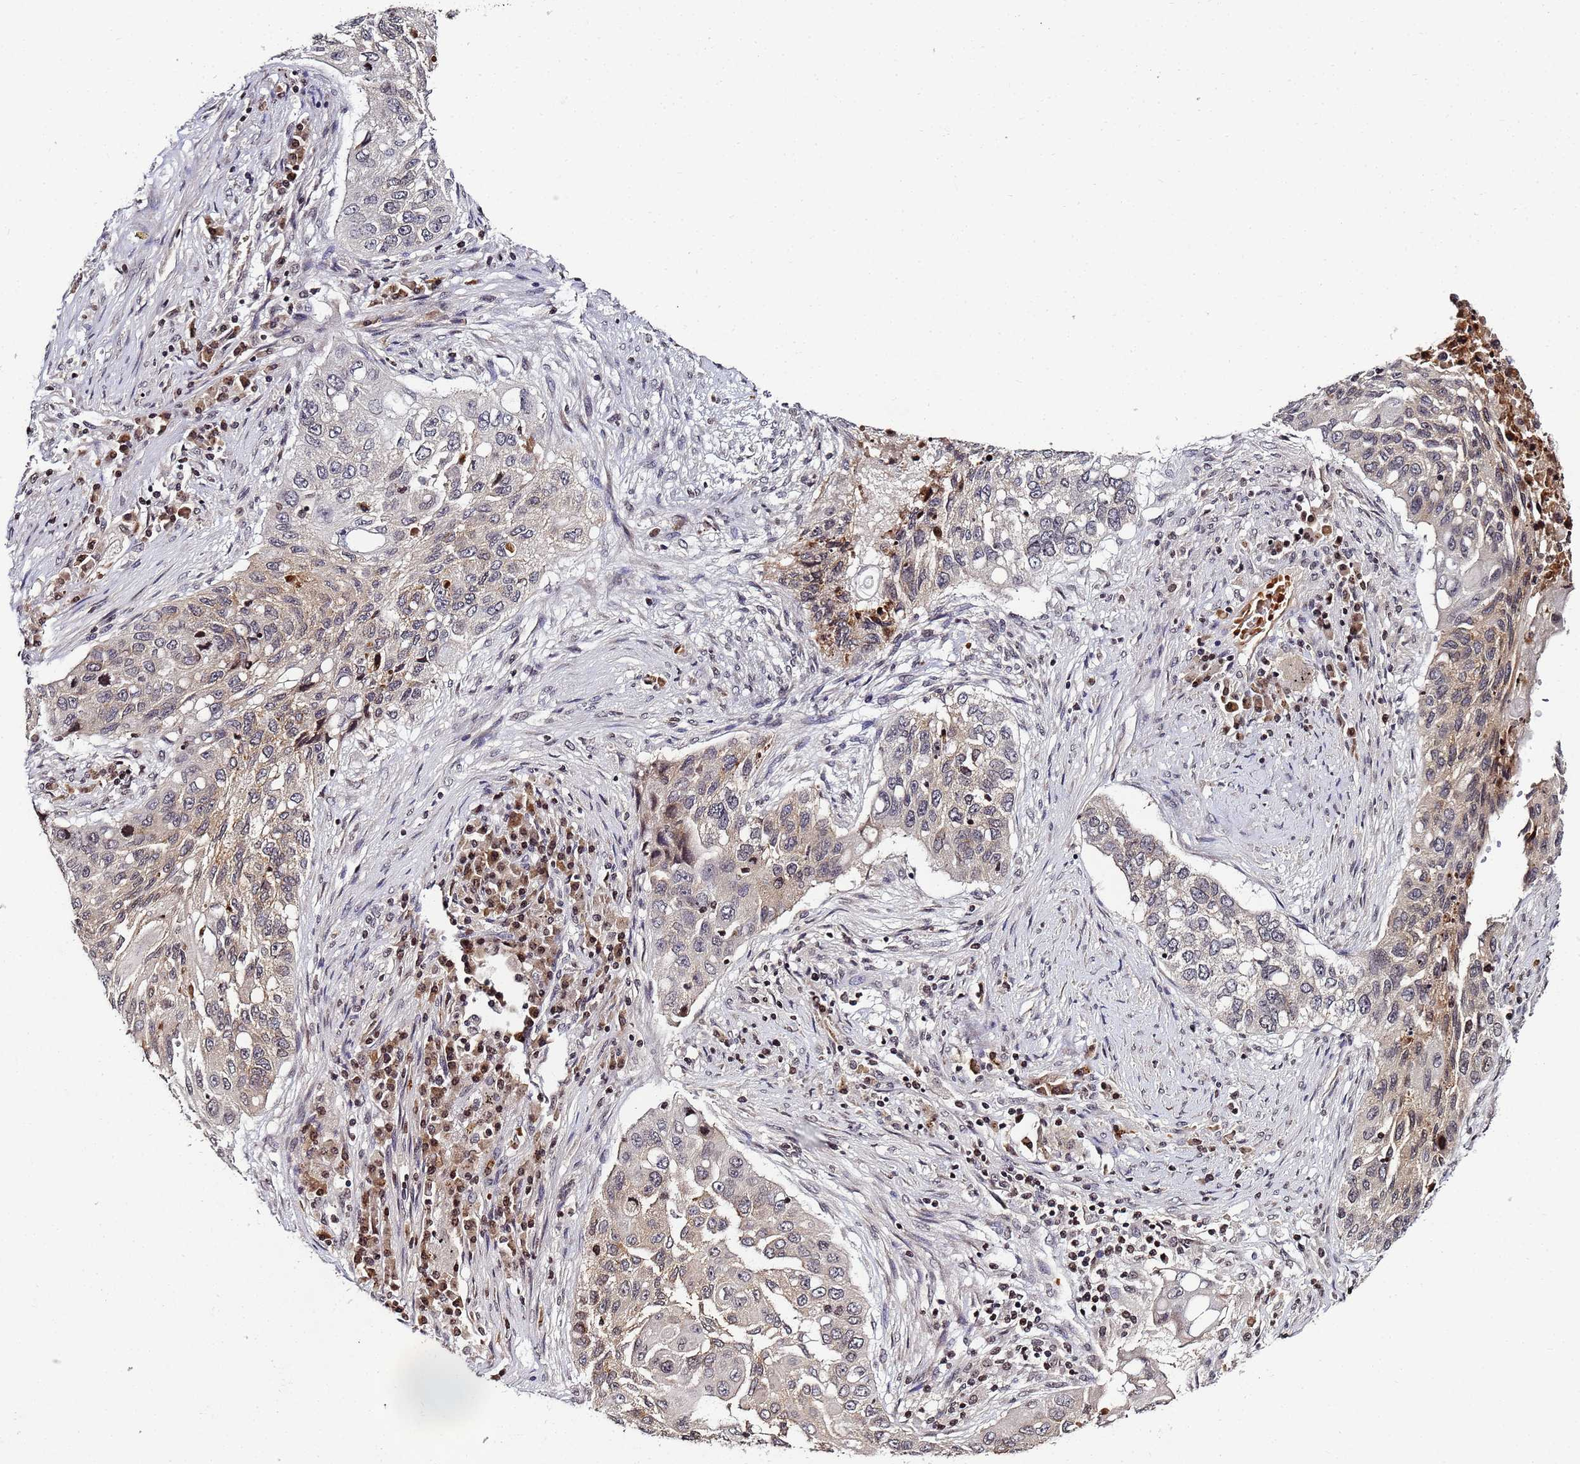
{"staining": {"intensity": "weak", "quantity": "25%-75%", "location": "cytoplasmic/membranous"}, "tissue": "lung cancer", "cell_type": "Tumor cells", "image_type": "cancer", "snomed": [{"axis": "morphology", "description": "Squamous cell carcinoma, NOS"}, {"axis": "topography", "description": "Lung"}], "caption": "The immunohistochemical stain labels weak cytoplasmic/membranous positivity in tumor cells of lung cancer tissue.", "gene": "FZD4", "patient": {"sex": "female", "age": 63}}